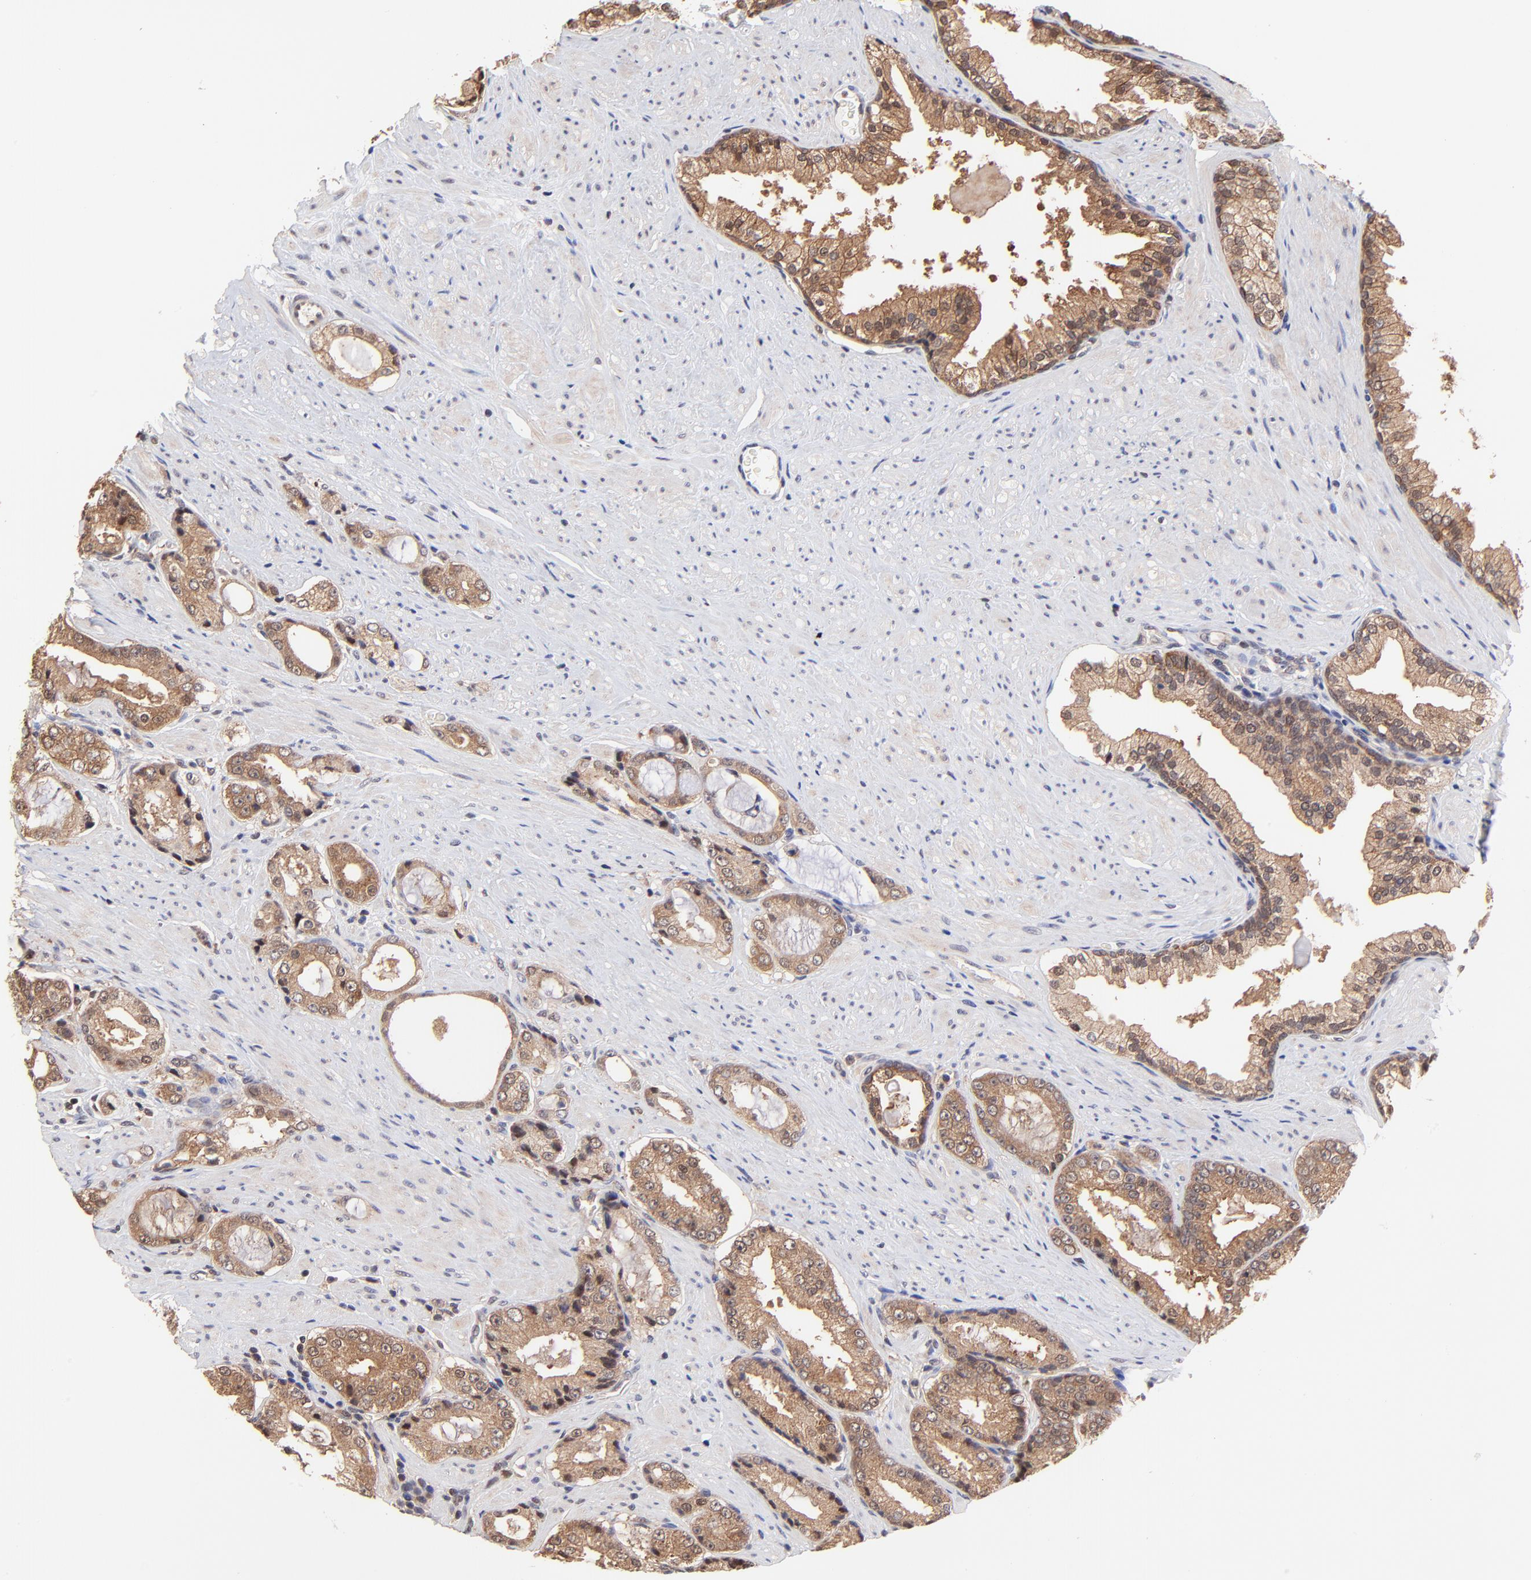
{"staining": {"intensity": "moderate", "quantity": ">75%", "location": "cytoplasmic/membranous"}, "tissue": "prostate cancer", "cell_type": "Tumor cells", "image_type": "cancer", "snomed": [{"axis": "morphology", "description": "Adenocarcinoma, Medium grade"}, {"axis": "topography", "description": "Prostate"}], "caption": "A micrograph of human prostate cancer stained for a protein demonstrates moderate cytoplasmic/membranous brown staining in tumor cells.", "gene": "PSMA6", "patient": {"sex": "male", "age": 60}}